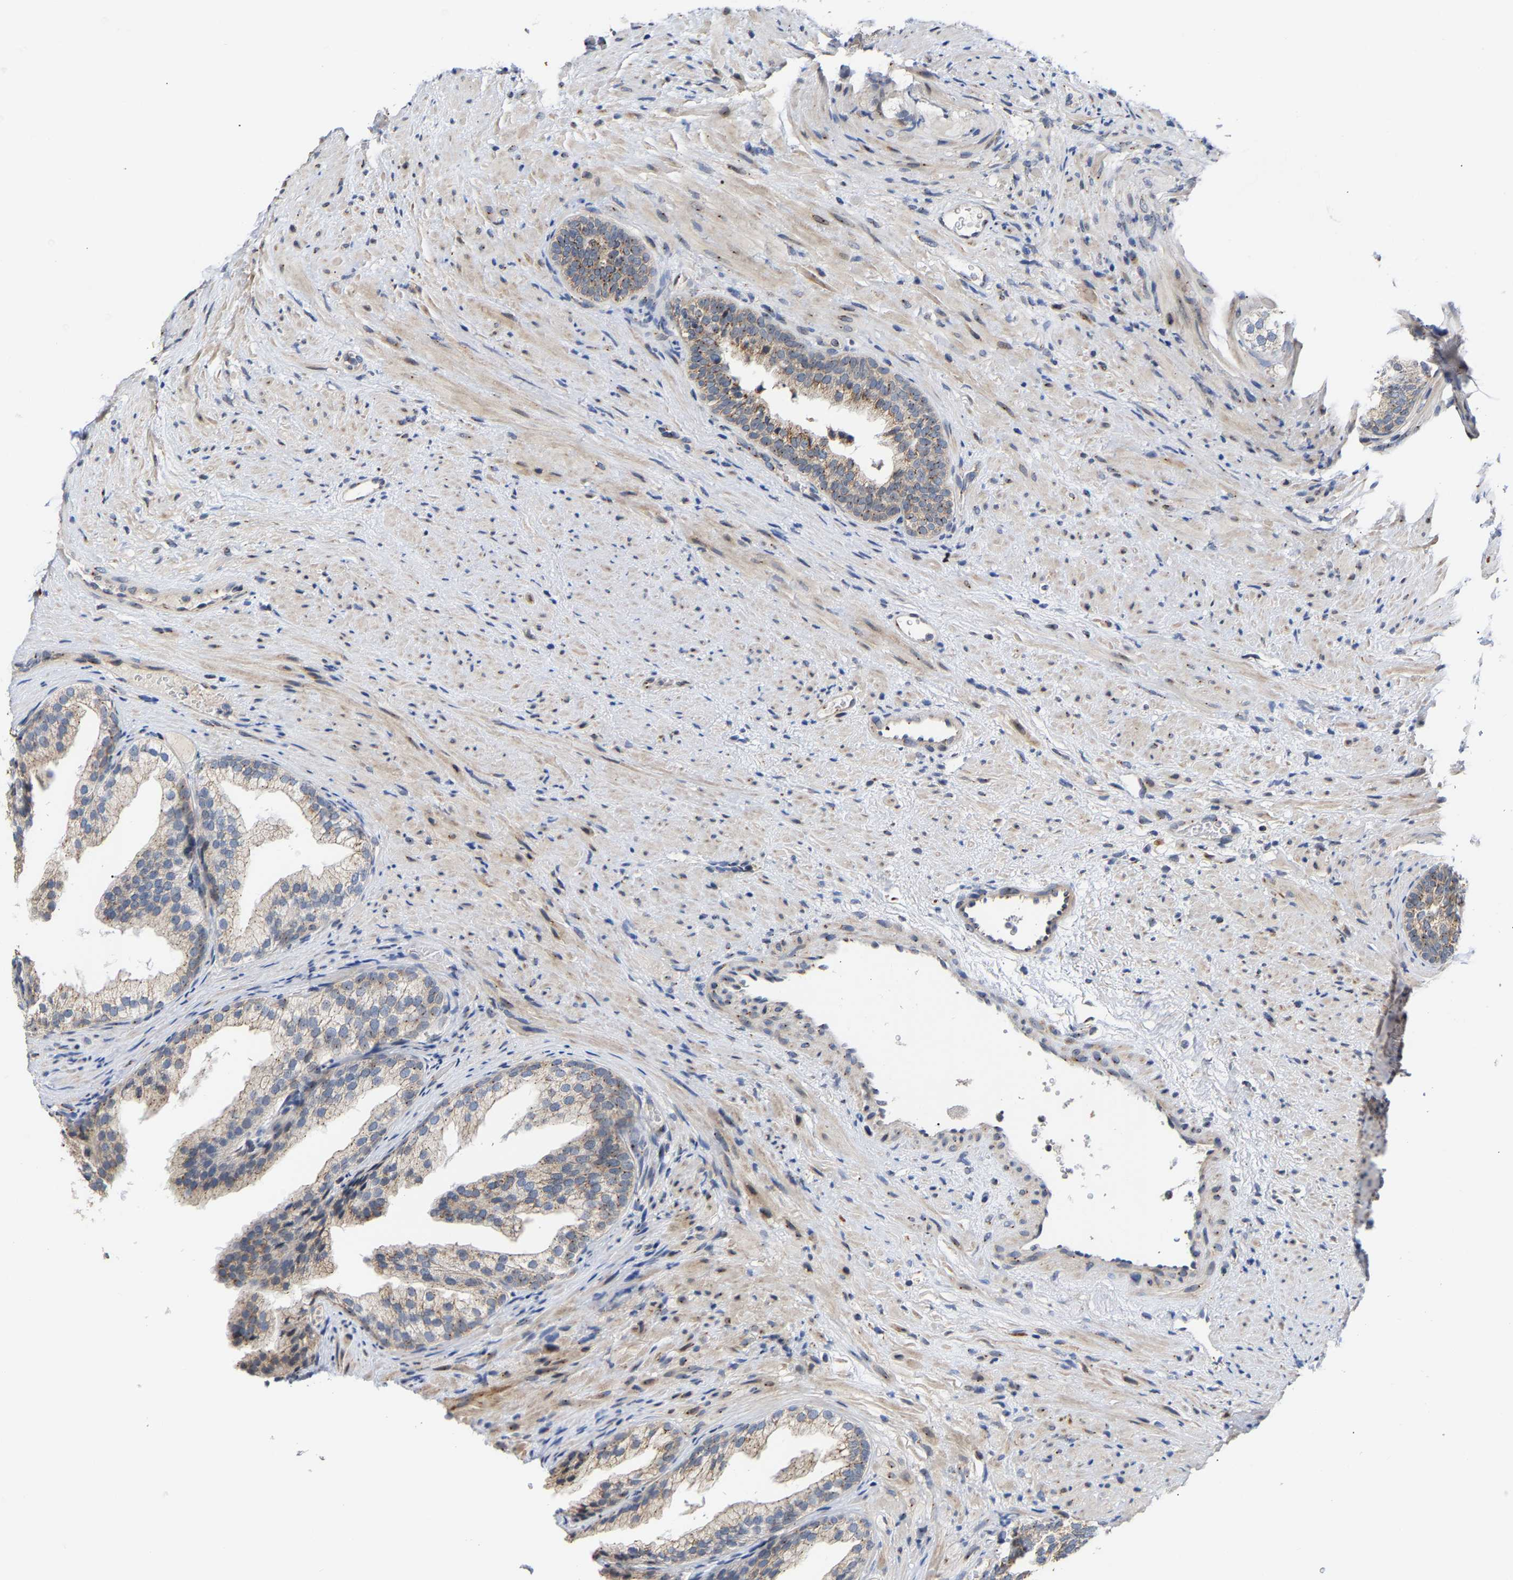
{"staining": {"intensity": "moderate", "quantity": ">75%", "location": "cytoplasmic/membranous"}, "tissue": "prostate", "cell_type": "Glandular cells", "image_type": "normal", "snomed": [{"axis": "morphology", "description": "Normal tissue, NOS"}, {"axis": "topography", "description": "Prostate"}], "caption": "About >75% of glandular cells in normal prostate demonstrate moderate cytoplasmic/membranous protein staining as visualized by brown immunohistochemical staining.", "gene": "PCNT", "patient": {"sex": "male", "age": 76}}